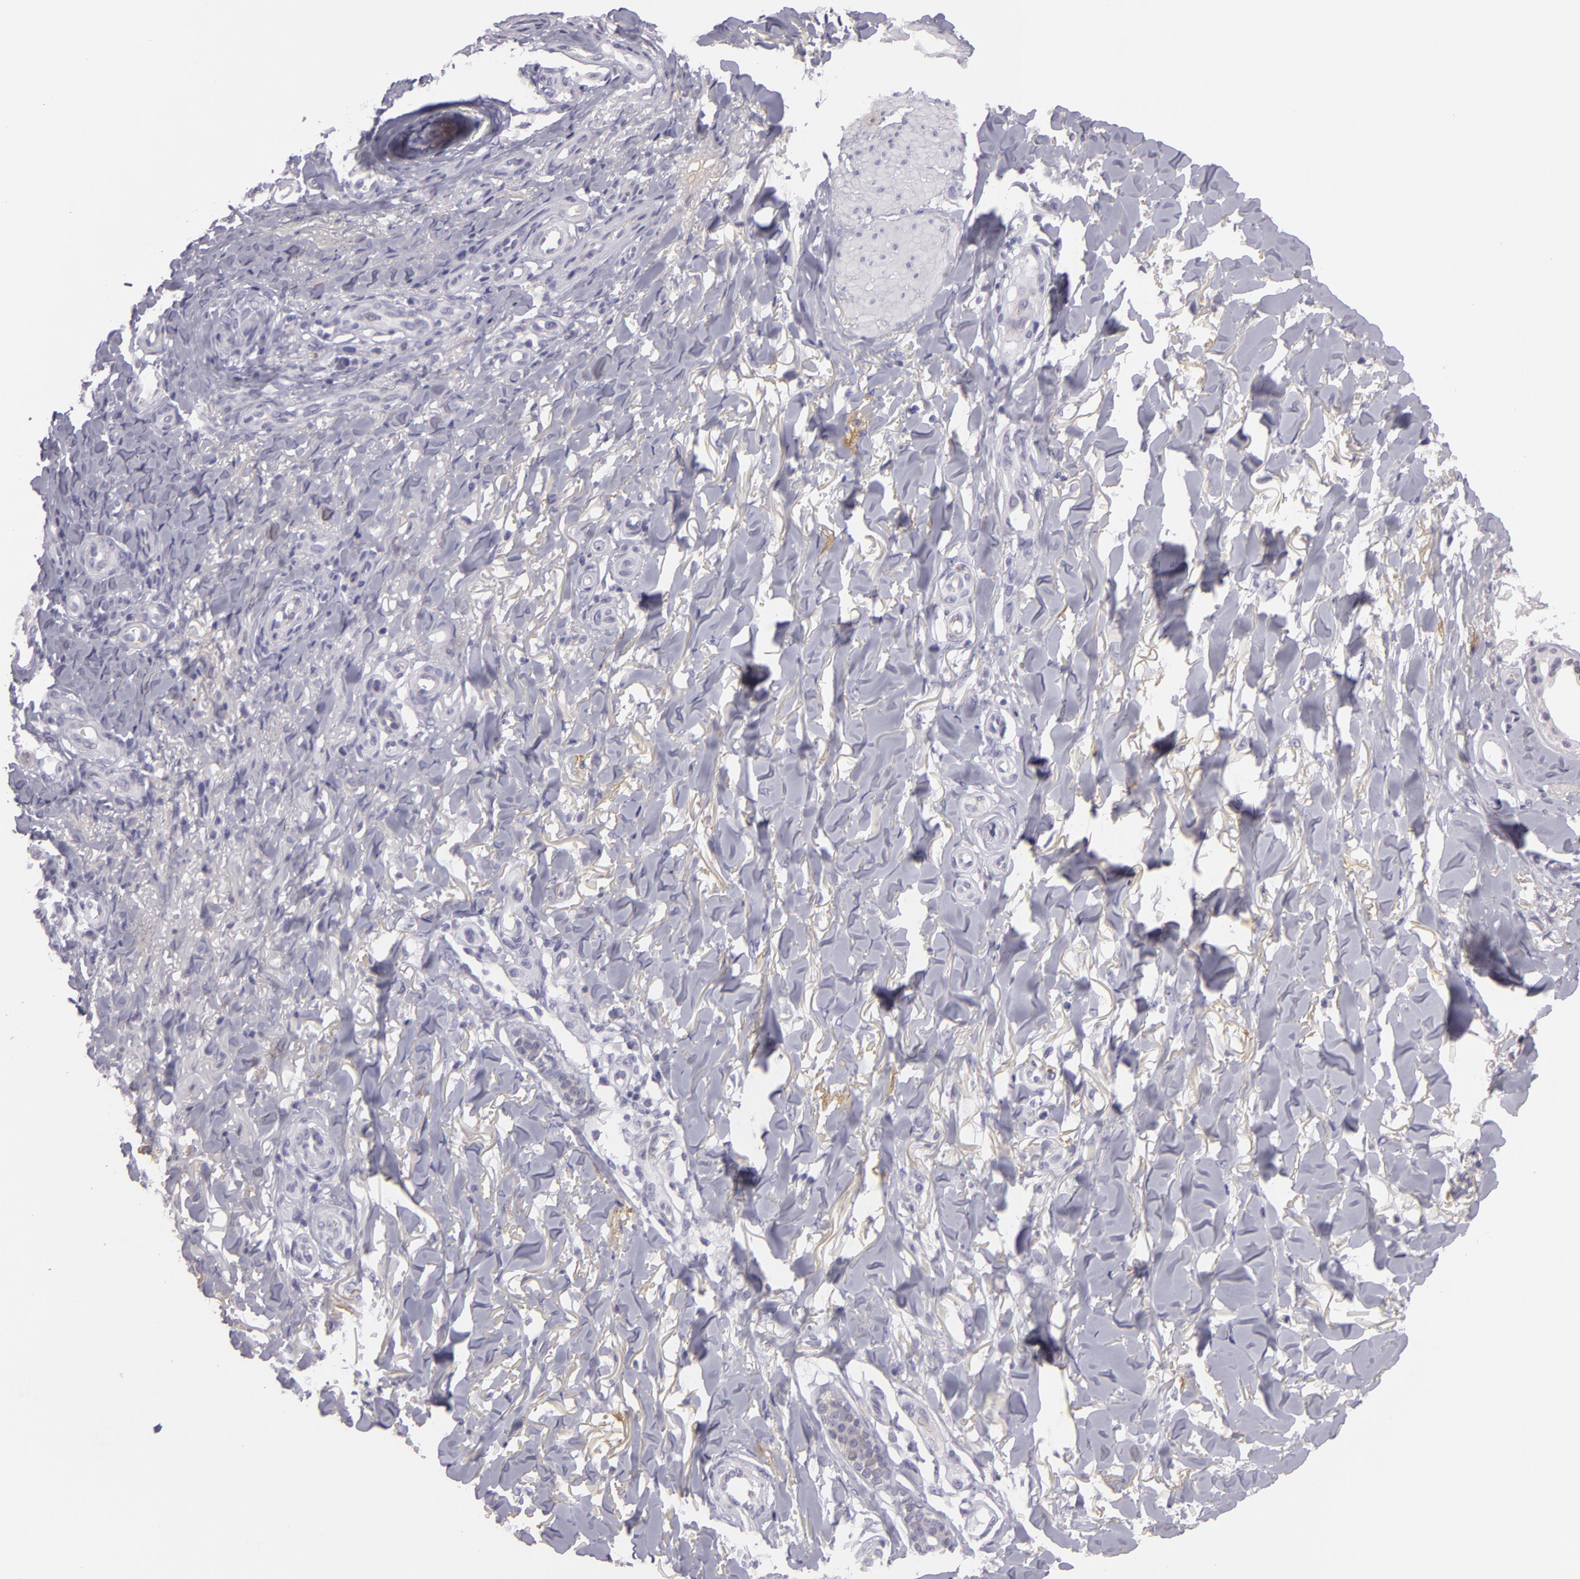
{"staining": {"intensity": "negative", "quantity": "none", "location": "none"}, "tissue": "skin cancer", "cell_type": "Tumor cells", "image_type": "cancer", "snomed": [{"axis": "morphology", "description": "Basal cell carcinoma"}, {"axis": "topography", "description": "Skin"}], "caption": "The micrograph displays no staining of tumor cells in basal cell carcinoma (skin).", "gene": "CTNNB1", "patient": {"sex": "male", "age": 81}}